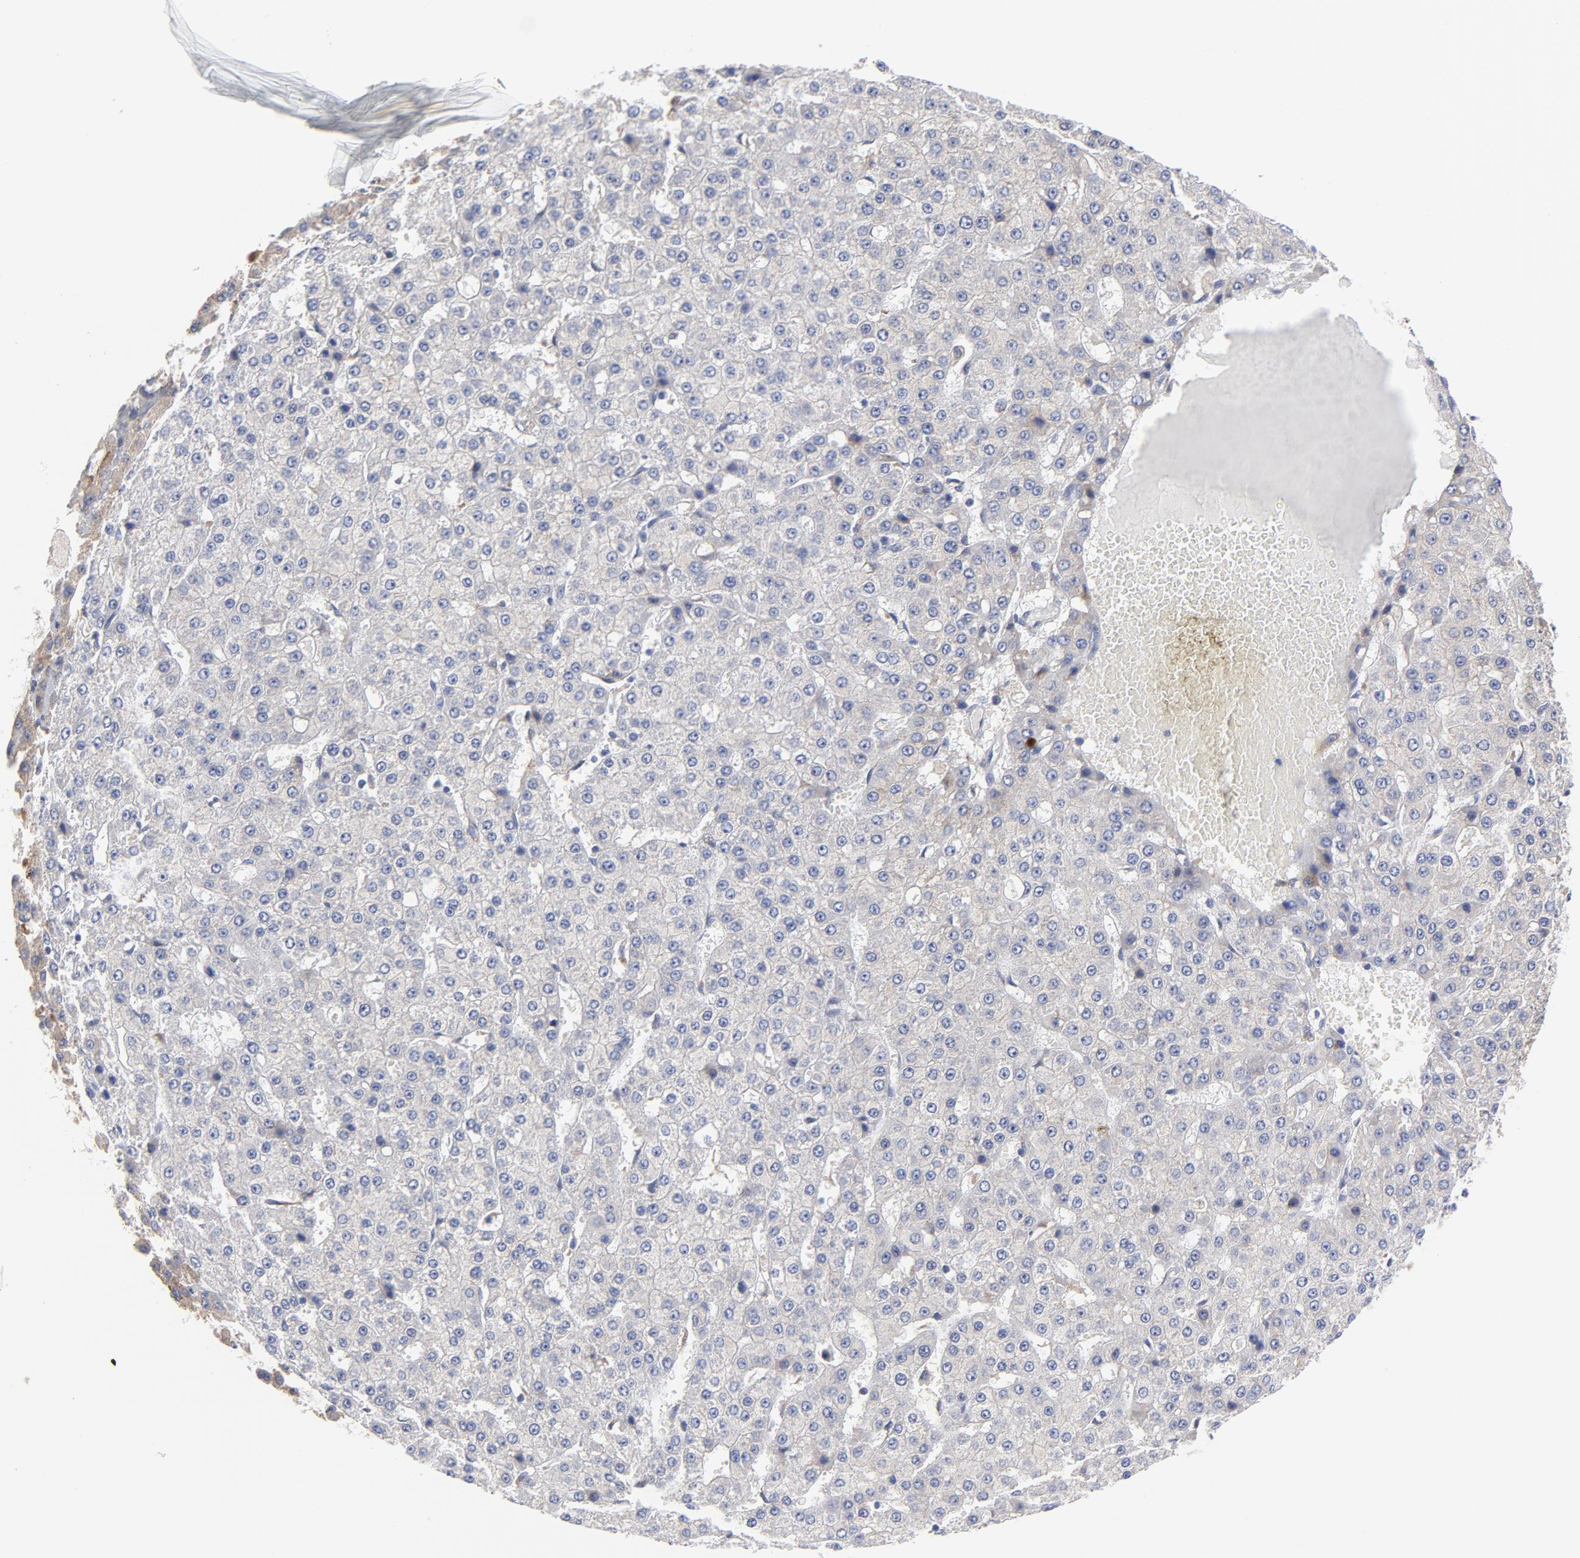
{"staining": {"intensity": "negative", "quantity": "none", "location": "none"}, "tissue": "liver cancer", "cell_type": "Tumor cells", "image_type": "cancer", "snomed": [{"axis": "morphology", "description": "Carcinoma, Hepatocellular, NOS"}, {"axis": "topography", "description": "Liver"}], "caption": "This is a micrograph of IHC staining of hepatocellular carcinoma (liver), which shows no expression in tumor cells.", "gene": "RAPGEF3", "patient": {"sex": "male", "age": 47}}